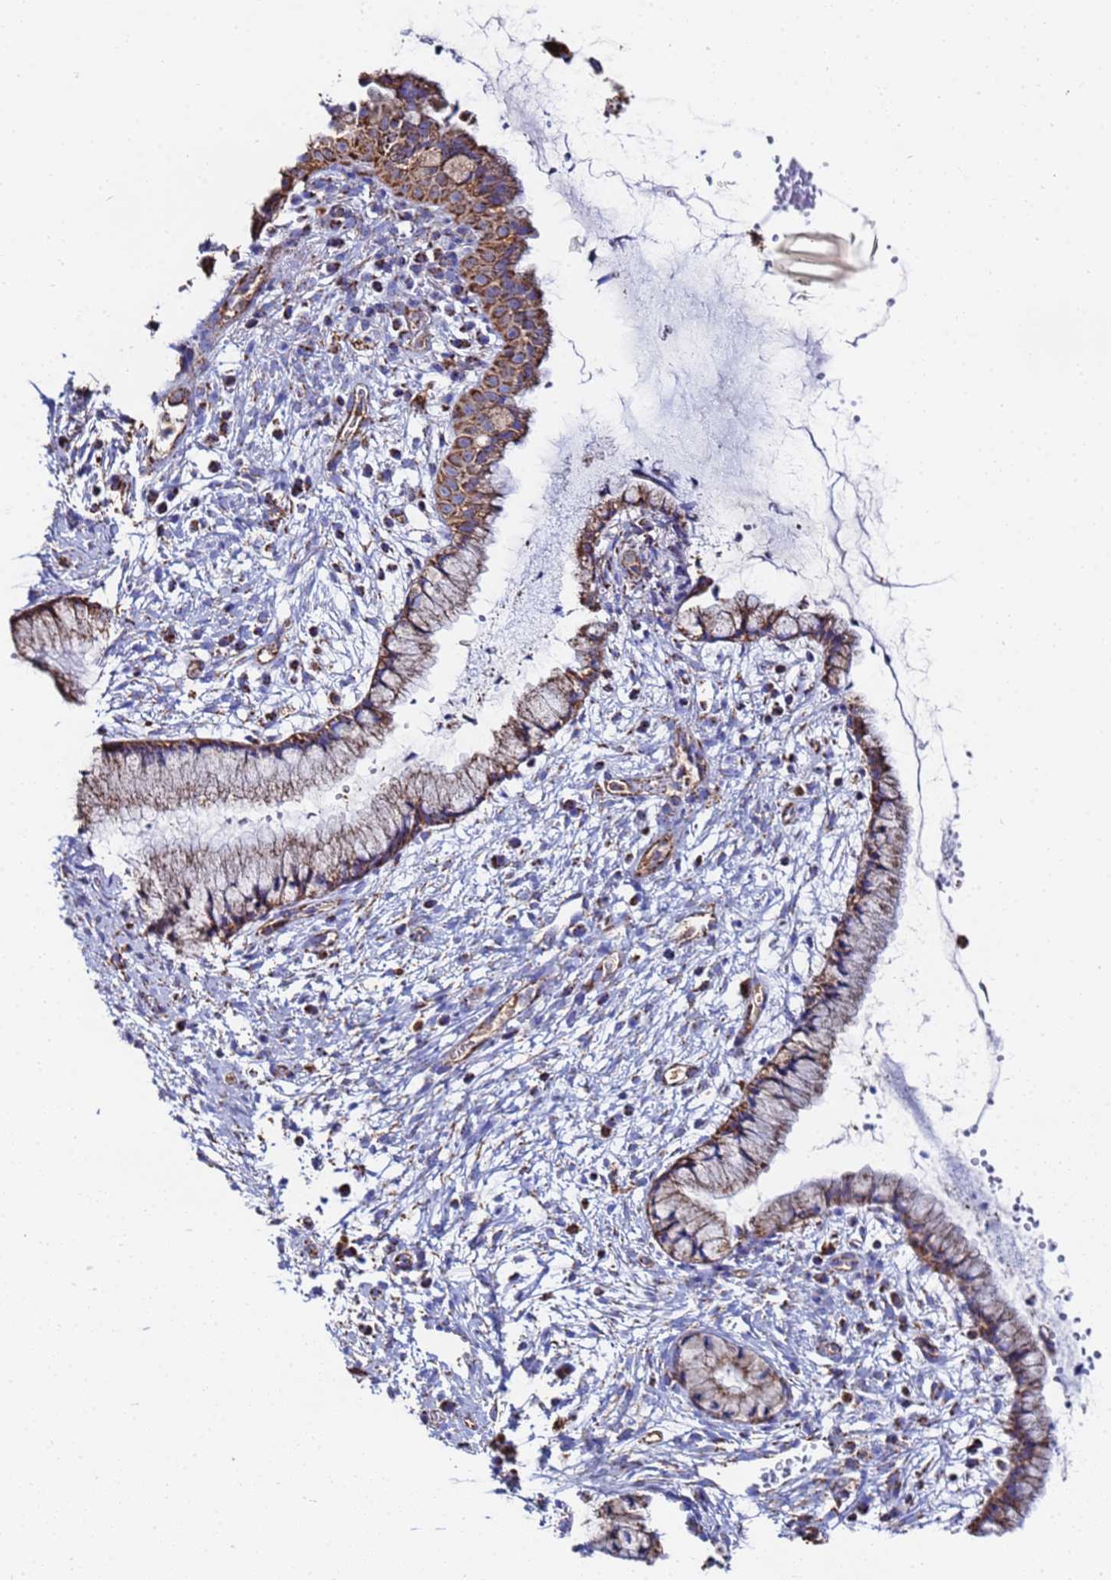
{"staining": {"intensity": "strong", "quantity": ">75%", "location": "cytoplasmic/membranous"}, "tissue": "cervix", "cell_type": "Glandular cells", "image_type": "normal", "snomed": [{"axis": "morphology", "description": "Normal tissue, NOS"}, {"axis": "topography", "description": "Cervix"}], "caption": "Strong cytoplasmic/membranous protein staining is present in approximately >75% of glandular cells in cervix.", "gene": "GLUD1", "patient": {"sex": "female", "age": 42}}